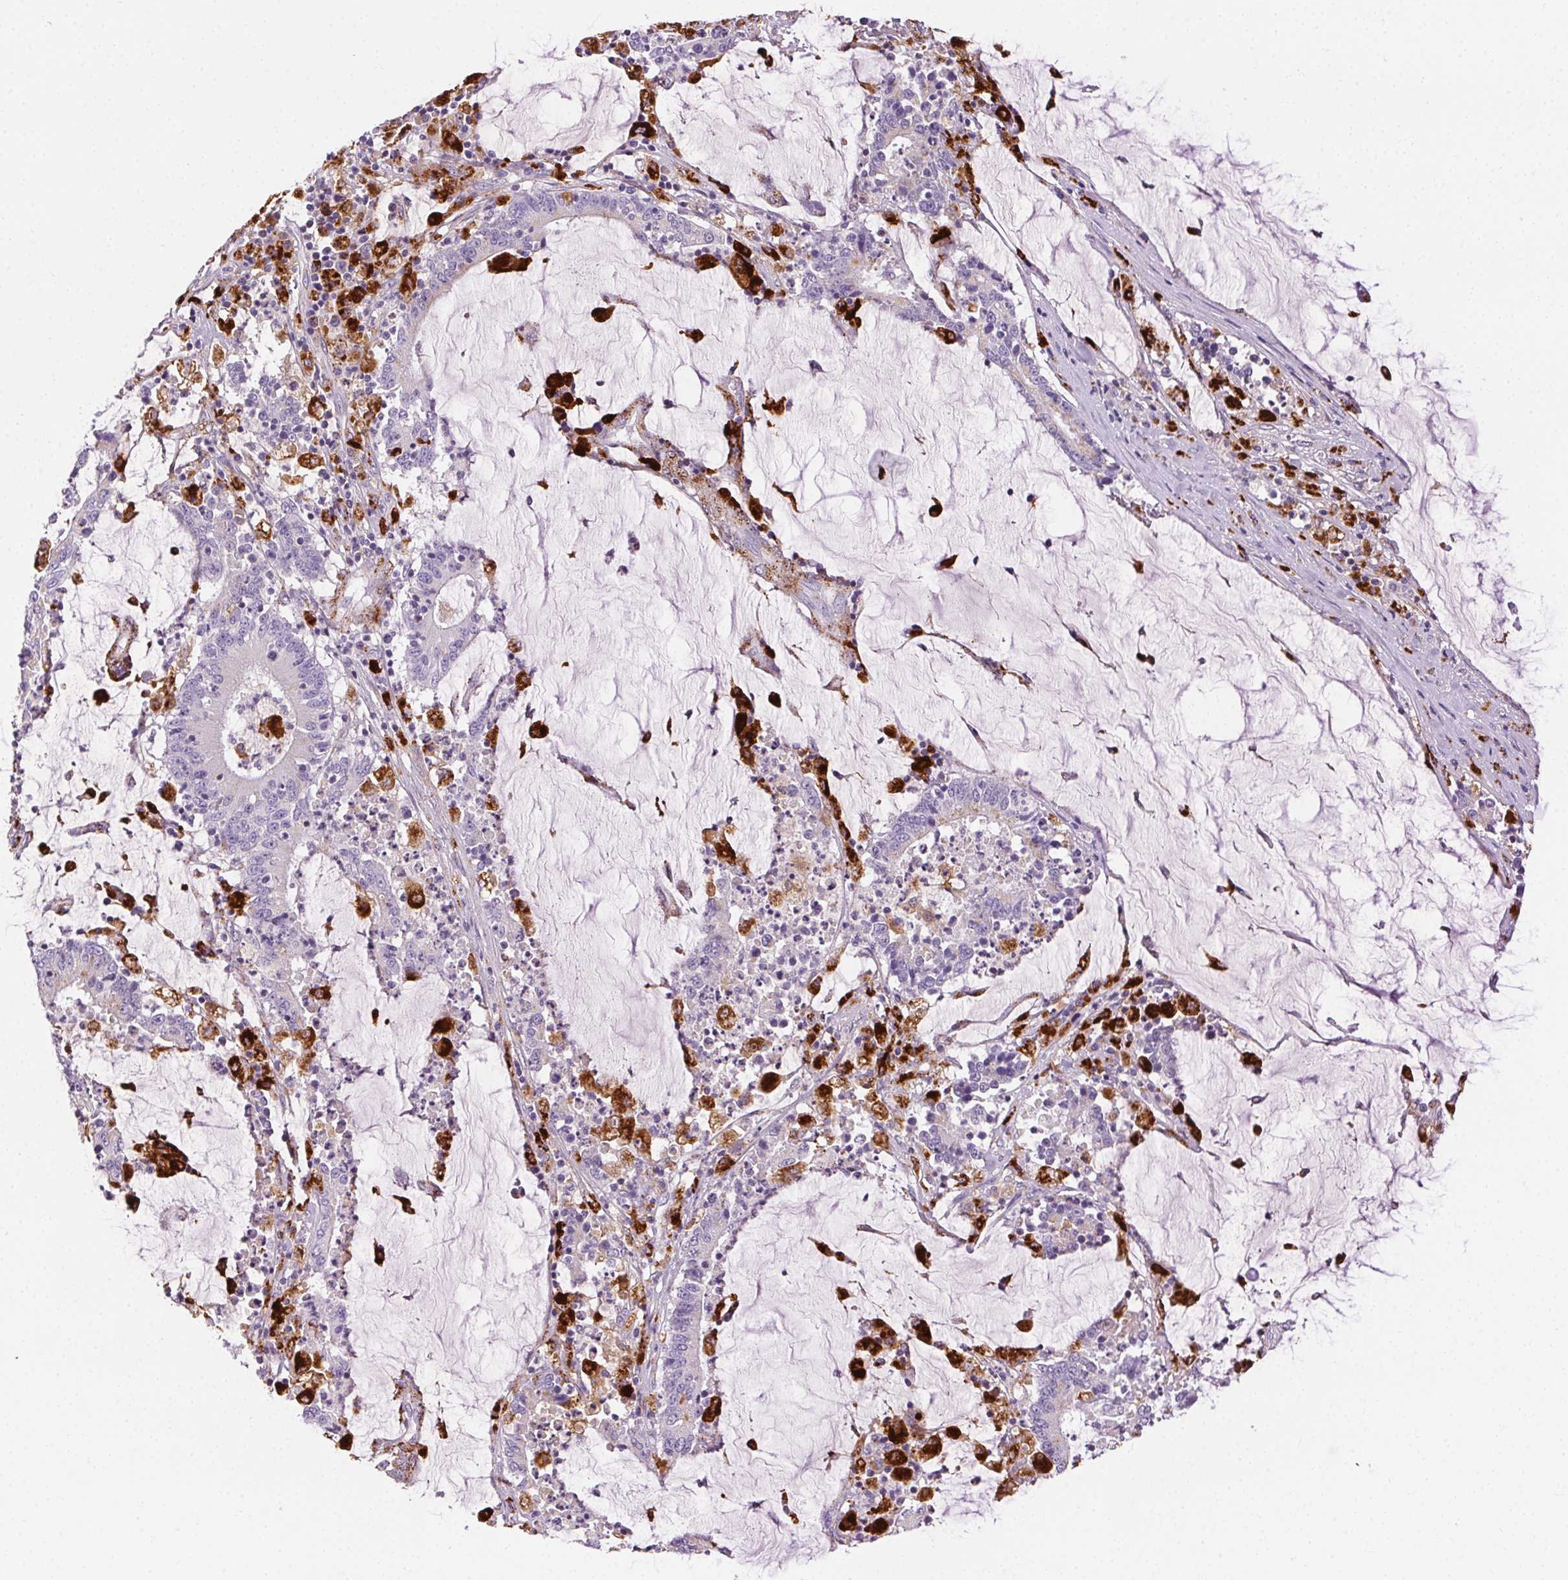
{"staining": {"intensity": "negative", "quantity": "none", "location": "none"}, "tissue": "stomach cancer", "cell_type": "Tumor cells", "image_type": "cancer", "snomed": [{"axis": "morphology", "description": "Adenocarcinoma, NOS"}, {"axis": "topography", "description": "Stomach, upper"}], "caption": "Stomach cancer was stained to show a protein in brown. There is no significant staining in tumor cells. (DAB immunohistochemistry, high magnification).", "gene": "SCPEP1", "patient": {"sex": "male", "age": 68}}